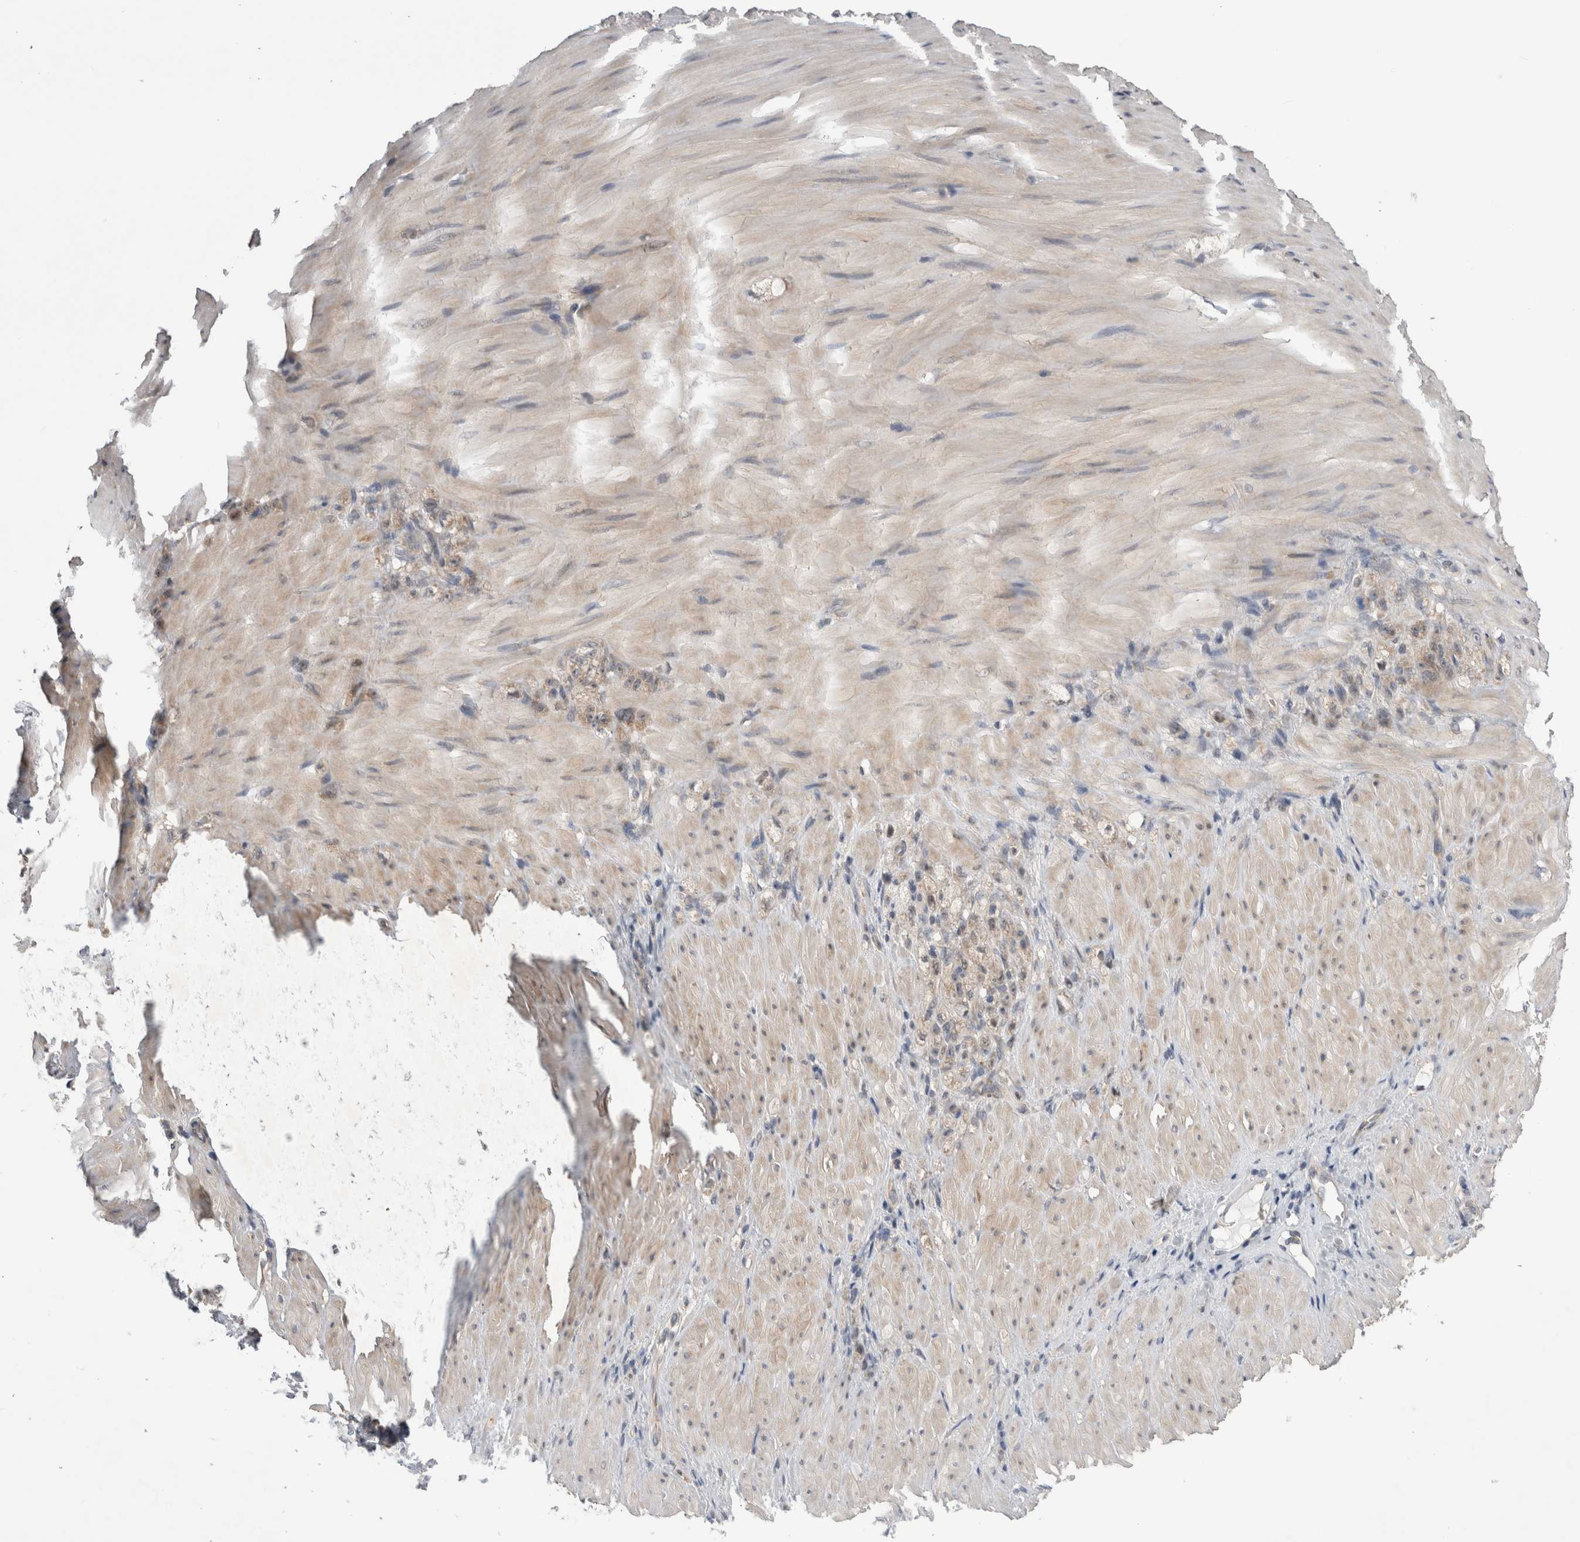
{"staining": {"intensity": "weak", "quantity": "25%-75%", "location": "cytoplasmic/membranous"}, "tissue": "stomach cancer", "cell_type": "Tumor cells", "image_type": "cancer", "snomed": [{"axis": "morphology", "description": "Normal tissue, NOS"}, {"axis": "morphology", "description": "Adenocarcinoma, NOS"}, {"axis": "topography", "description": "Stomach"}], "caption": "Immunohistochemistry (IHC) image of stomach cancer stained for a protein (brown), which exhibits low levels of weak cytoplasmic/membranous staining in approximately 25%-75% of tumor cells.", "gene": "ARHGAP29", "patient": {"sex": "male", "age": 82}}